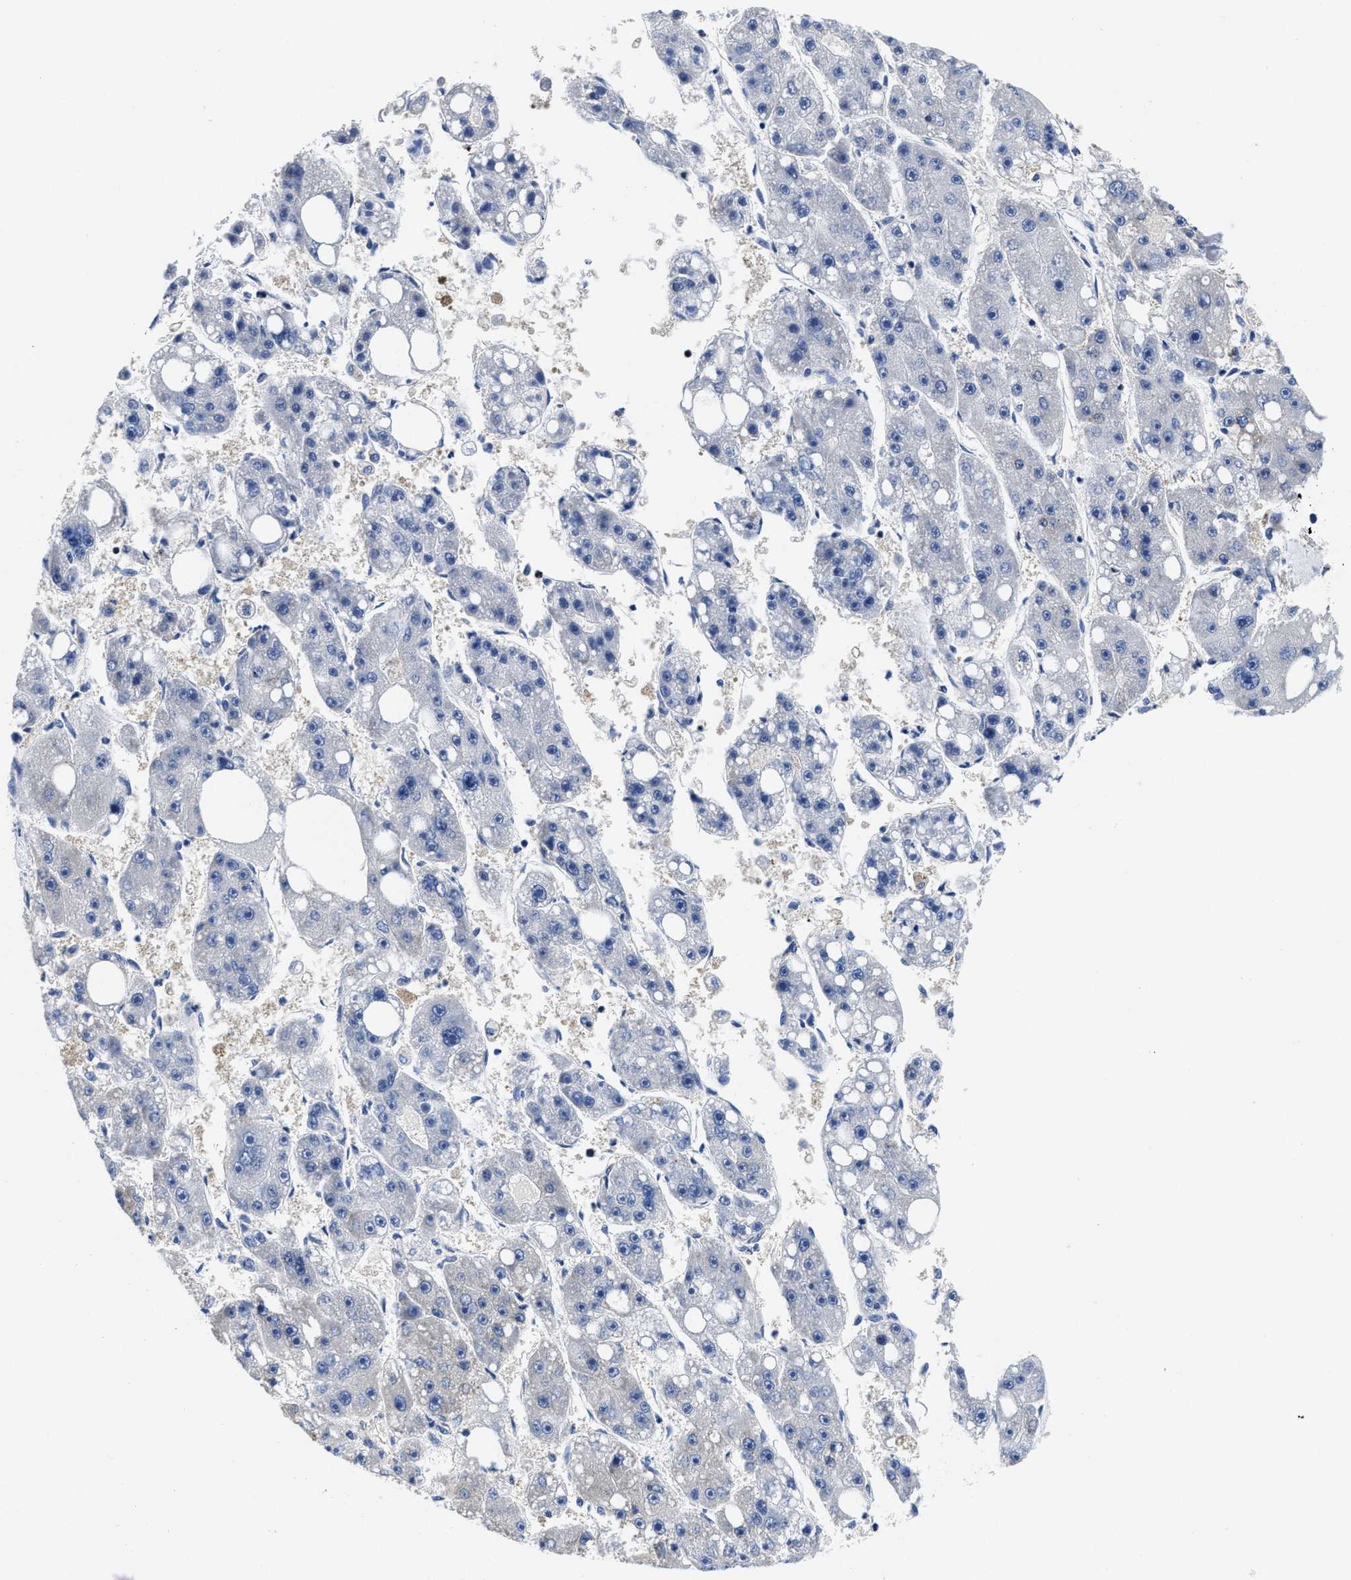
{"staining": {"intensity": "negative", "quantity": "none", "location": "none"}, "tissue": "liver cancer", "cell_type": "Tumor cells", "image_type": "cancer", "snomed": [{"axis": "morphology", "description": "Carcinoma, Hepatocellular, NOS"}, {"axis": "topography", "description": "Liver"}], "caption": "Liver cancer (hepatocellular carcinoma) was stained to show a protein in brown. There is no significant expression in tumor cells.", "gene": "YARS1", "patient": {"sex": "female", "age": 61}}